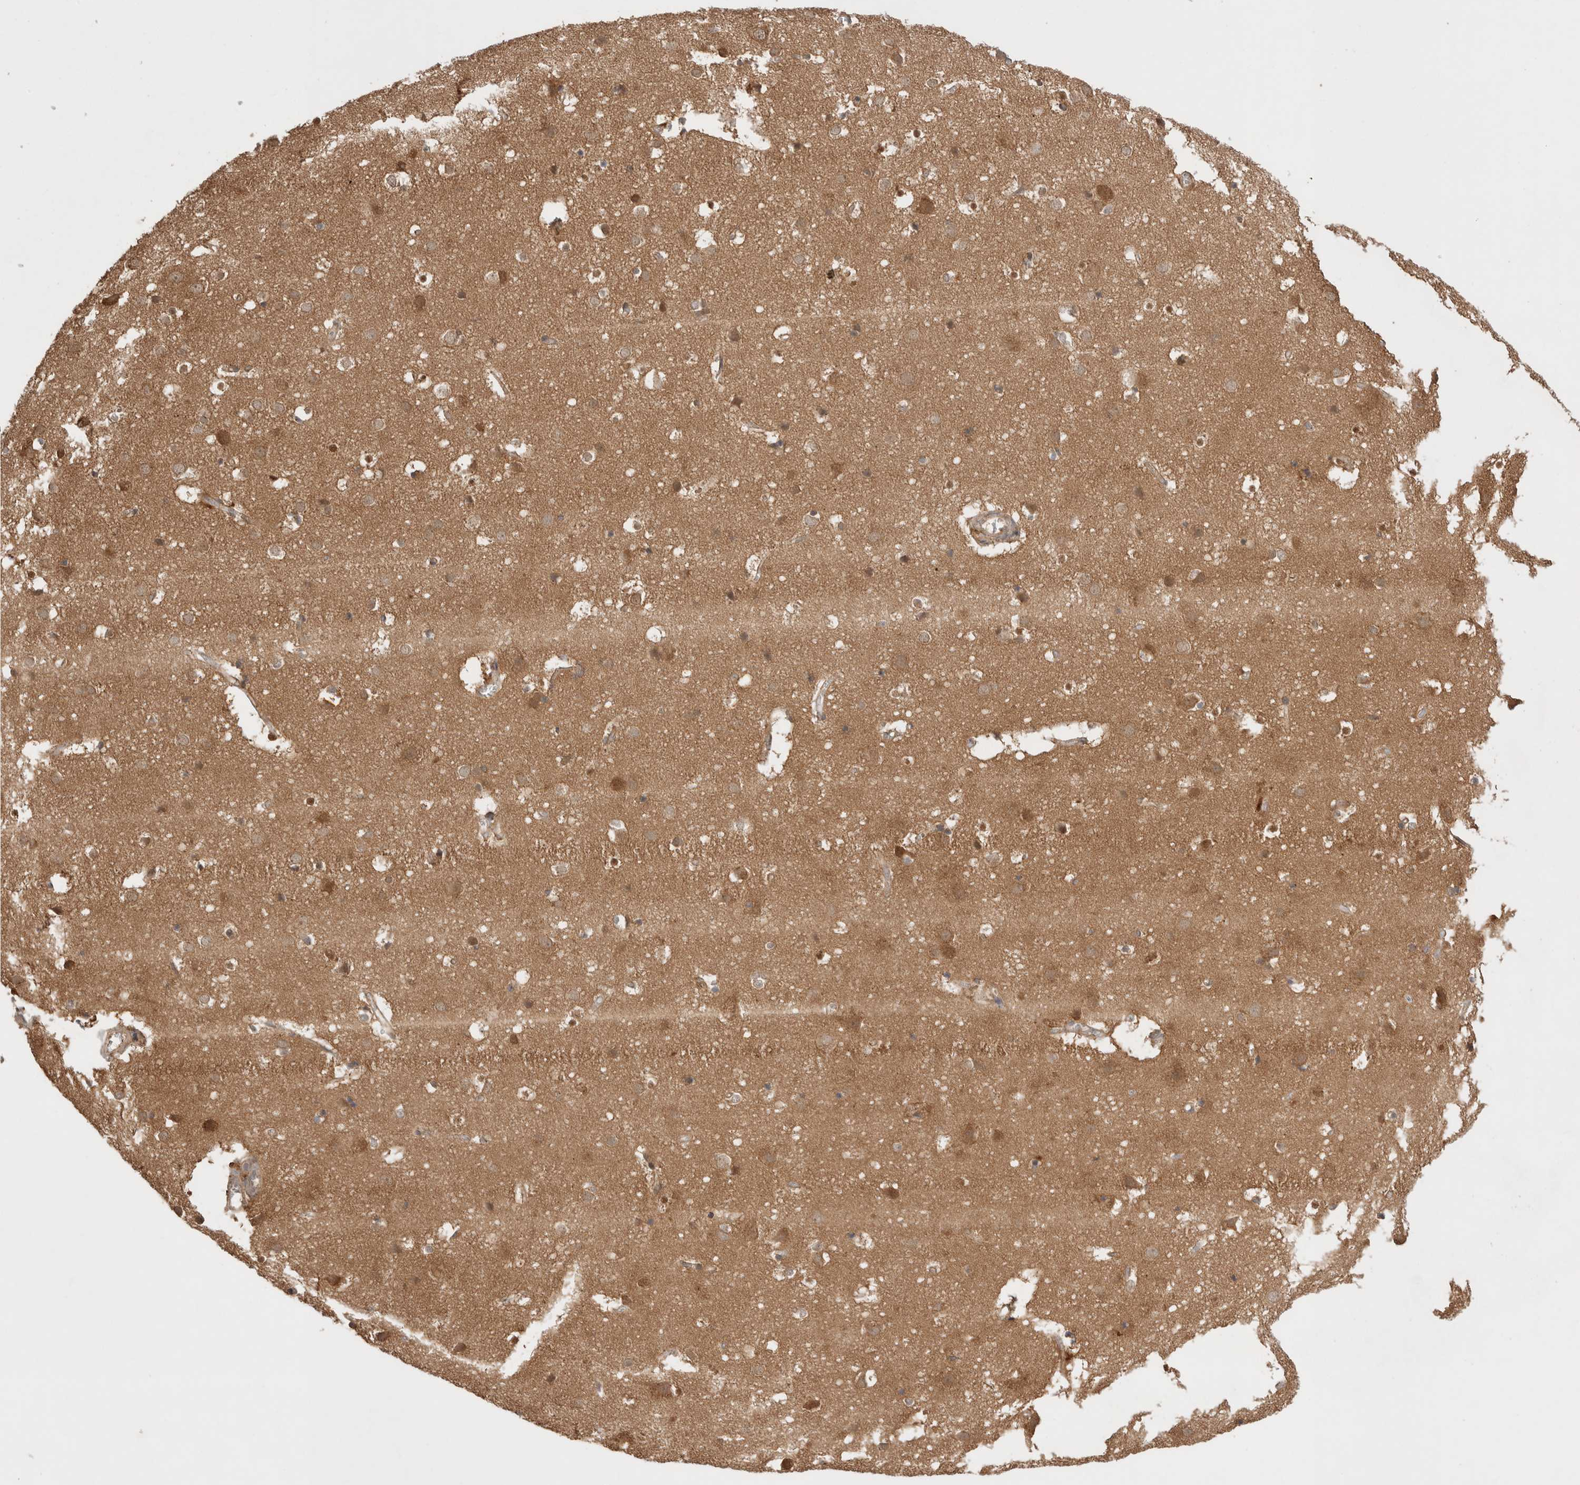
{"staining": {"intensity": "weak", "quantity": ">75%", "location": "cytoplasmic/membranous"}, "tissue": "cerebral cortex", "cell_type": "Endothelial cells", "image_type": "normal", "snomed": [{"axis": "morphology", "description": "Normal tissue, NOS"}, {"axis": "topography", "description": "Cerebral cortex"}], "caption": "Immunohistochemistry of benign human cerebral cortex displays low levels of weak cytoplasmic/membranous expression in approximately >75% of endothelial cells.", "gene": "VPS28", "patient": {"sex": "male", "age": 54}}